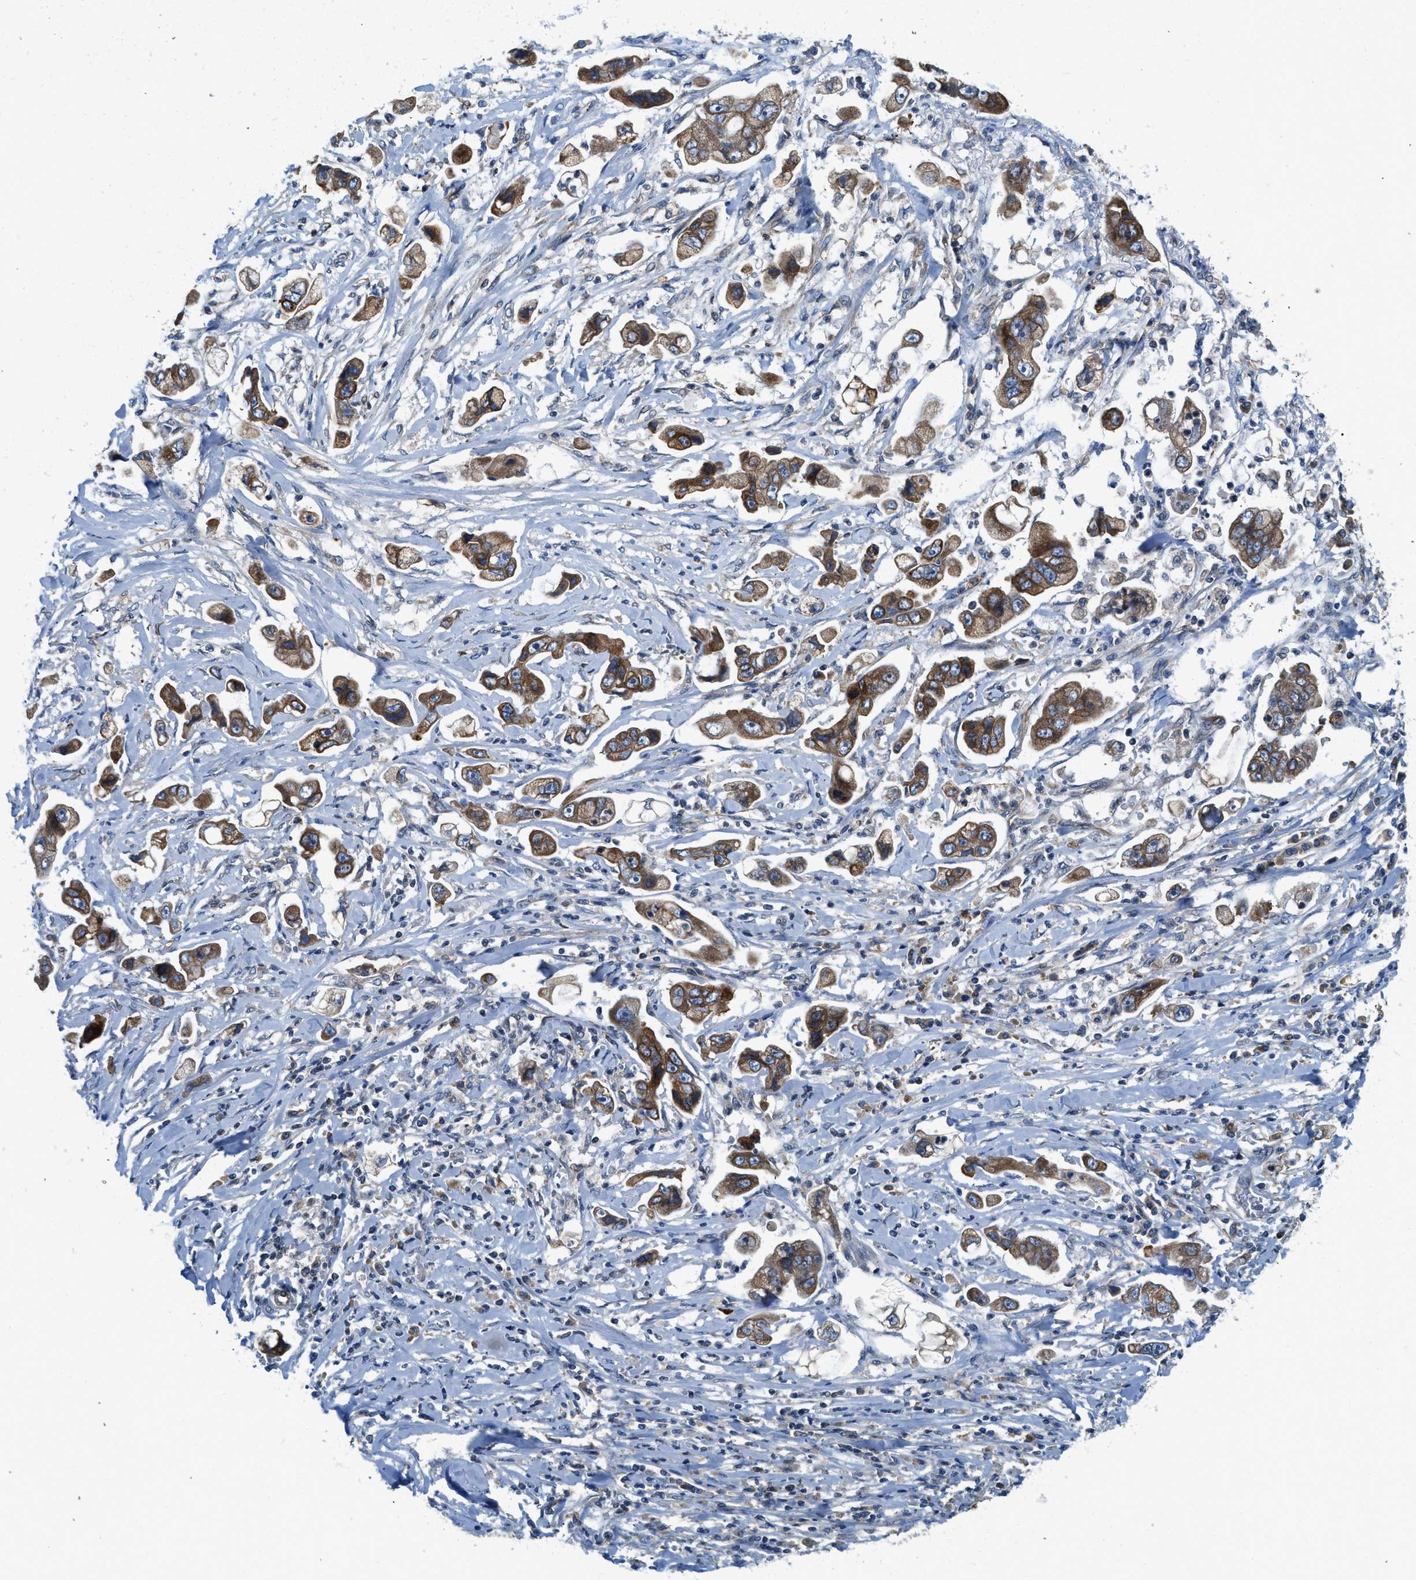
{"staining": {"intensity": "moderate", "quantity": ">75%", "location": "cytoplasmic/membranous"}, "tissue": "stomach cancer", "cell_type": "Tumor cells", "image_type": "cancer", "snomed": [{"axis": "morphology", "description": "Adenocarcinoma, NOS"}, {"axis": "topography", "description": "Stomach"}], "caption": "Brown immunohistochemical staining in stomach cancer displays moderate cytoplasmic/membranous staining in approximately >75% of tumor cells. (DAB IHC with brightfield microscopy, high magnification).", "gene": "BCAP31", "patient": {"sex": "male", "age": 62}}